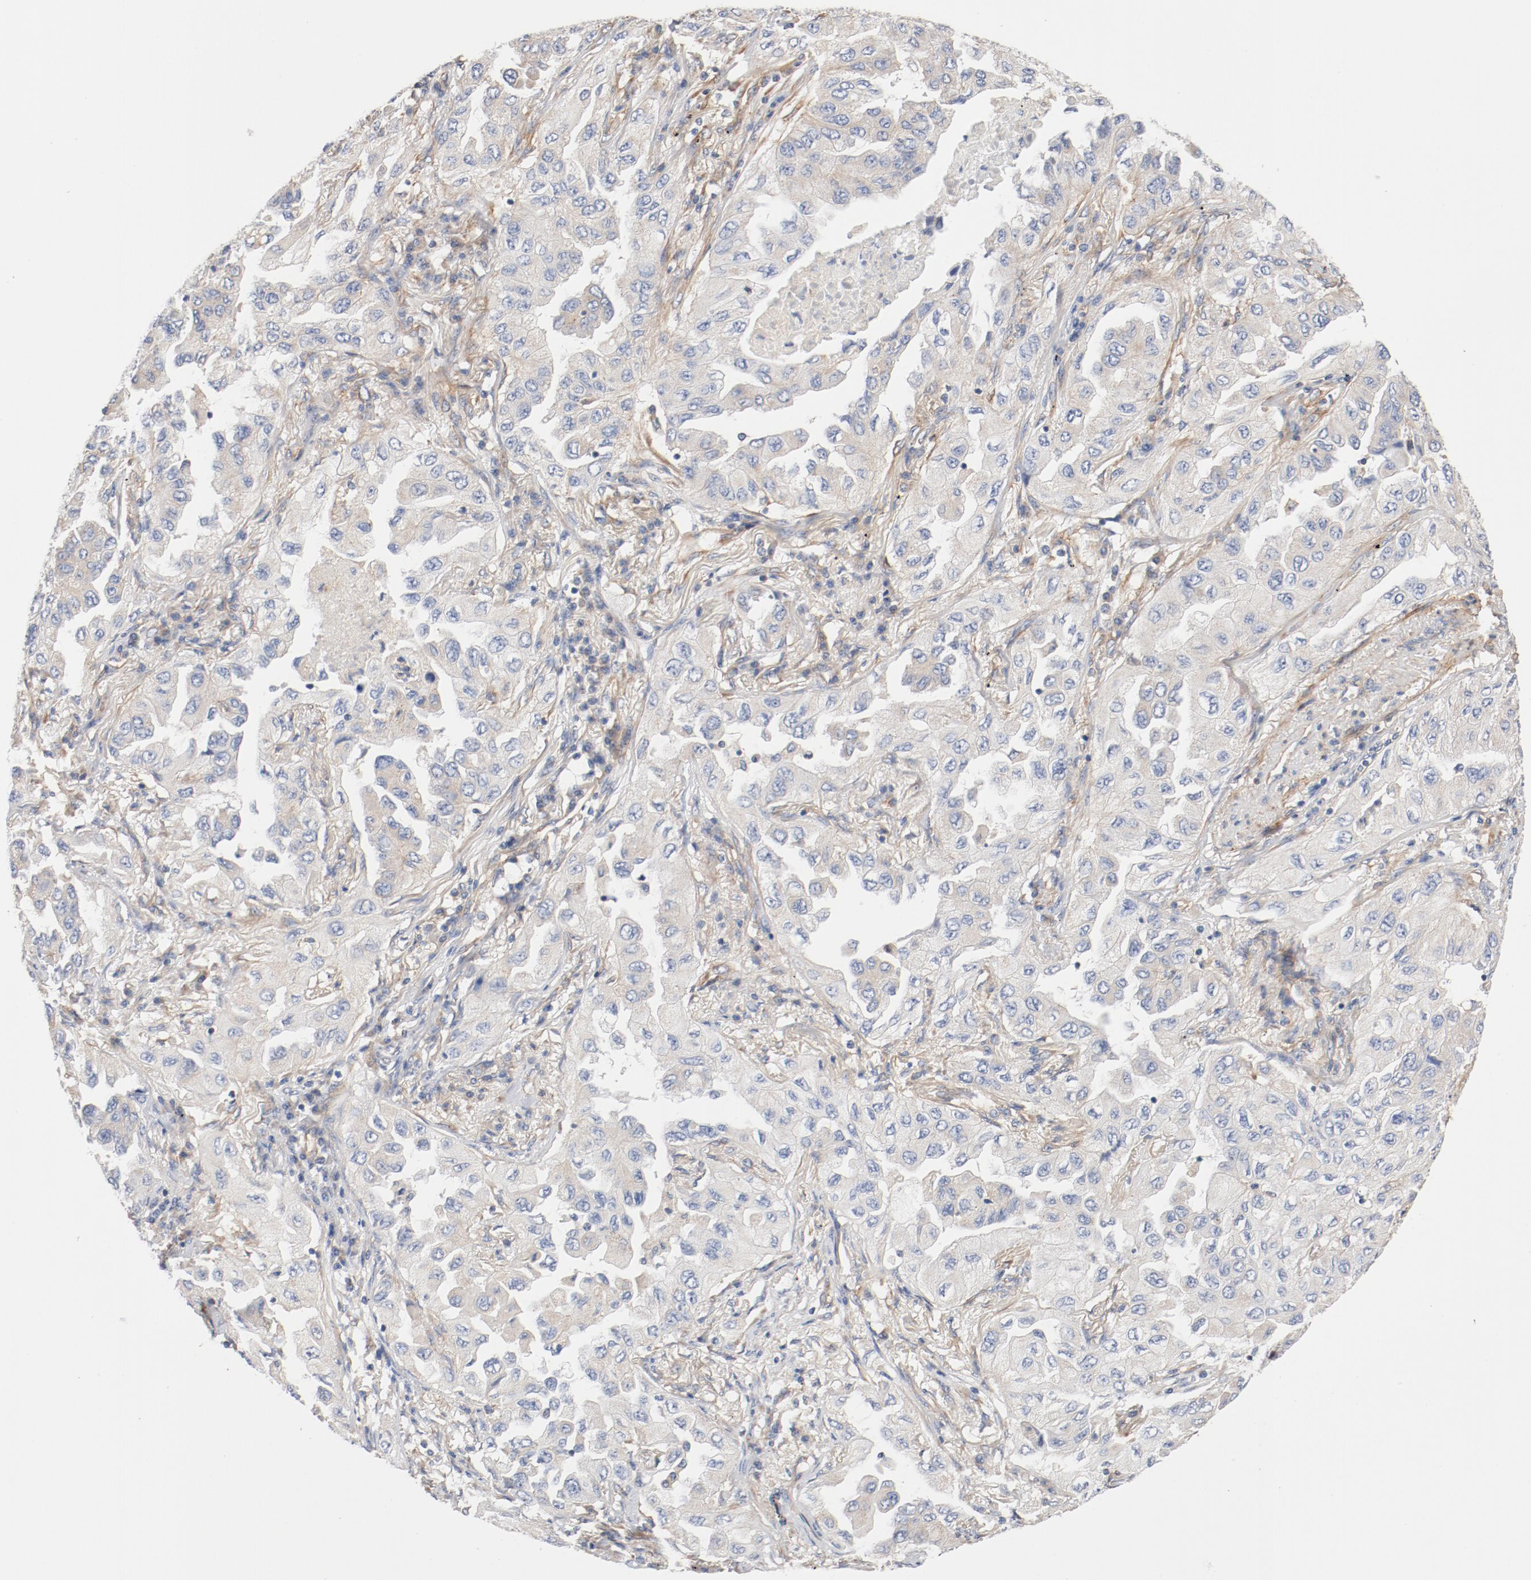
{"staining": {"intensity": "negative", "quantity": "none", "location": "none"}, "tissue": "lung cancer", "cell_type": "Tumor cells", "image_type": "cancer", "snomed": [{"axis": "morphology", "description": "Adenocarcinoma, NOS"}, {"axis": "topography", "description": "Lung"}], "caption": "Immunohistochemistry (IHC) of human lung adenocarcinoma displays no expression in tumor cells. (Brightfield microscopy of DAB immunohistochemistry at high magnification).", "gene": "ILK", "patient": {"sex": "female", "age": 65}}